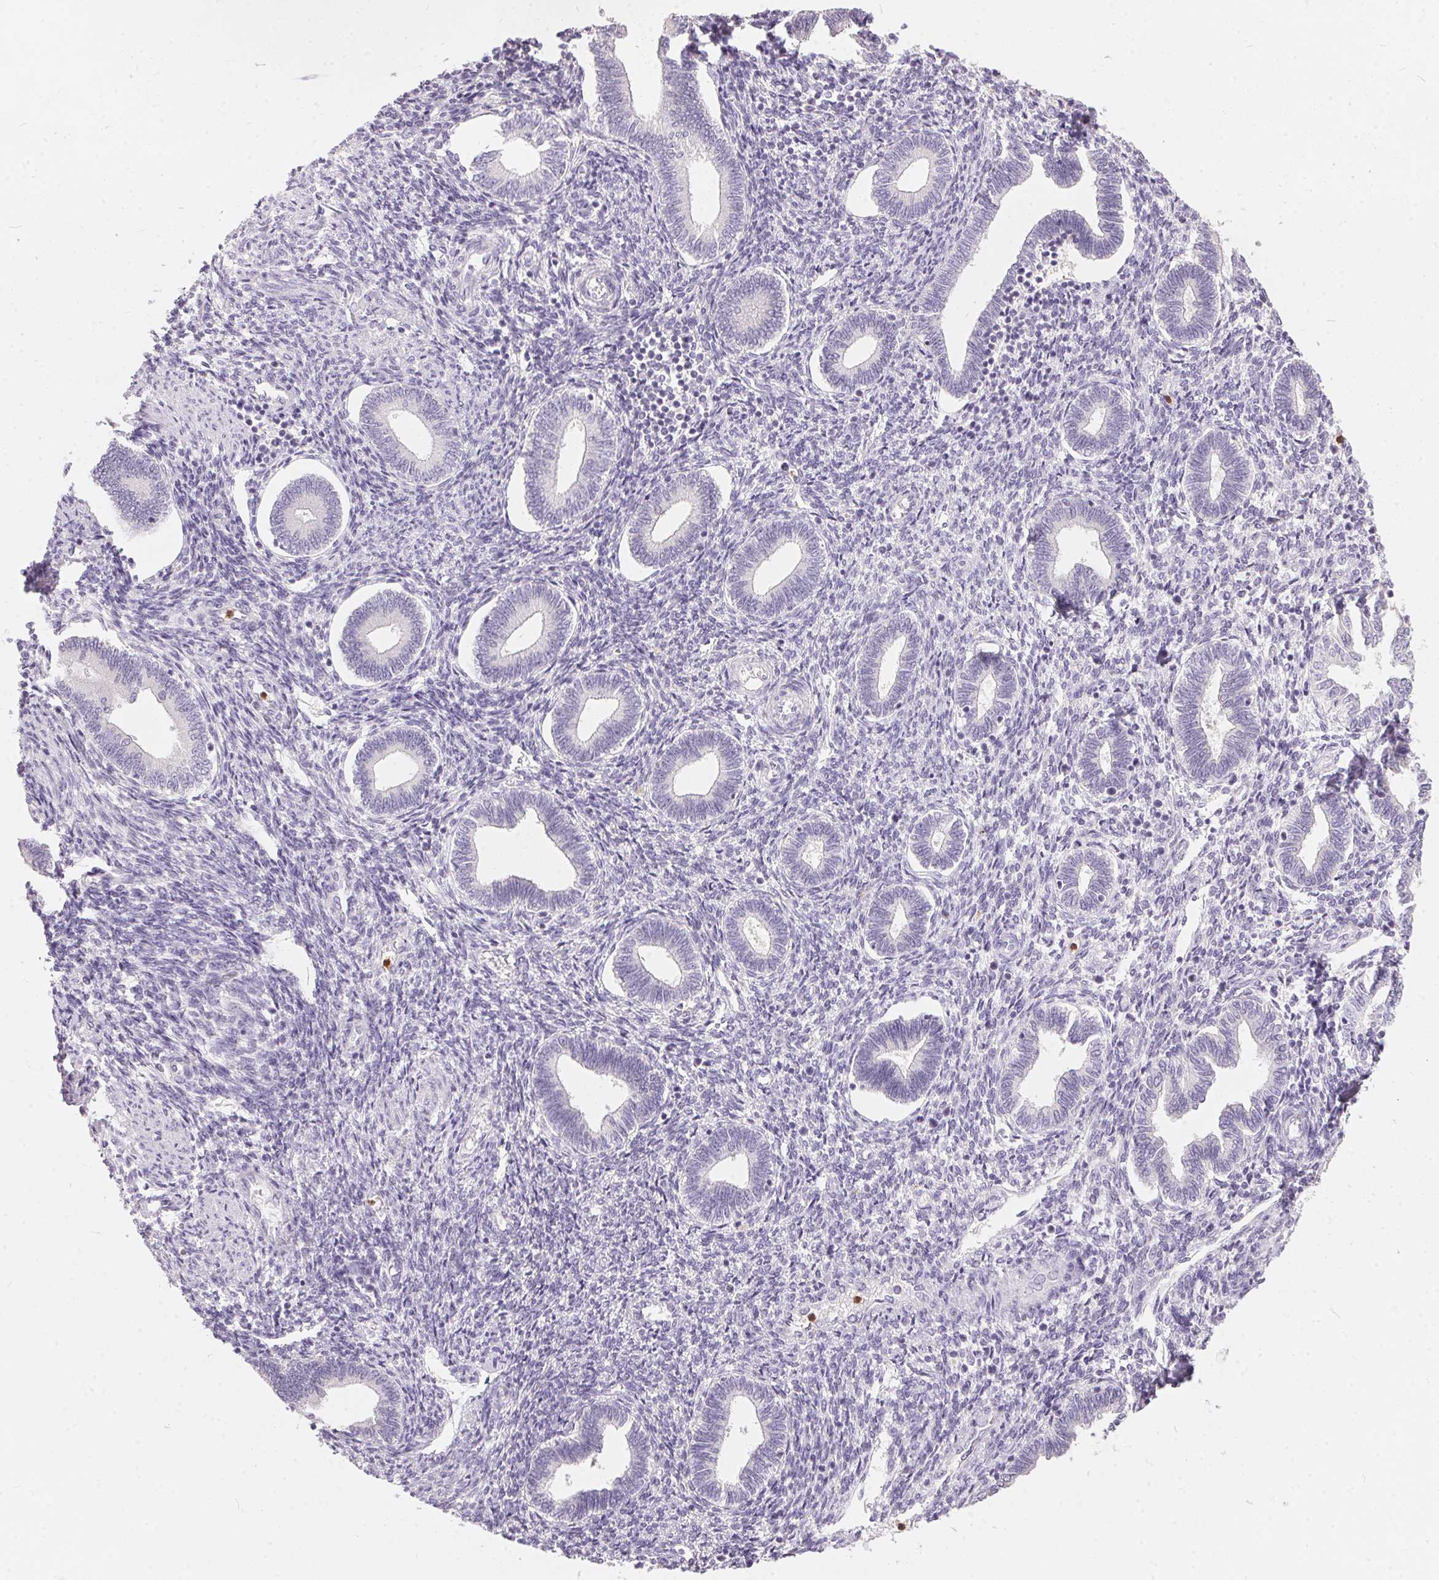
{"staining": {"intensity": "negative", "quantity": "none", "location": "none"}, "tissue": "endometrium", "cell_type": "Cells in endometrial stroma", "image_type": "normal", "snomed": [{"axis": "morphology", "description": "Normal tissue, NOS"}, {"axis": "topography", "description": "Endometrium"}], "caption": "Benign endometrium was stained to show a protein in brown. There is no significant expression in cells in endometrial stroma. Nuclei are stained in blue.", "gene": "SERPINB1", "patient": {"sex": "female", "age": 42}}